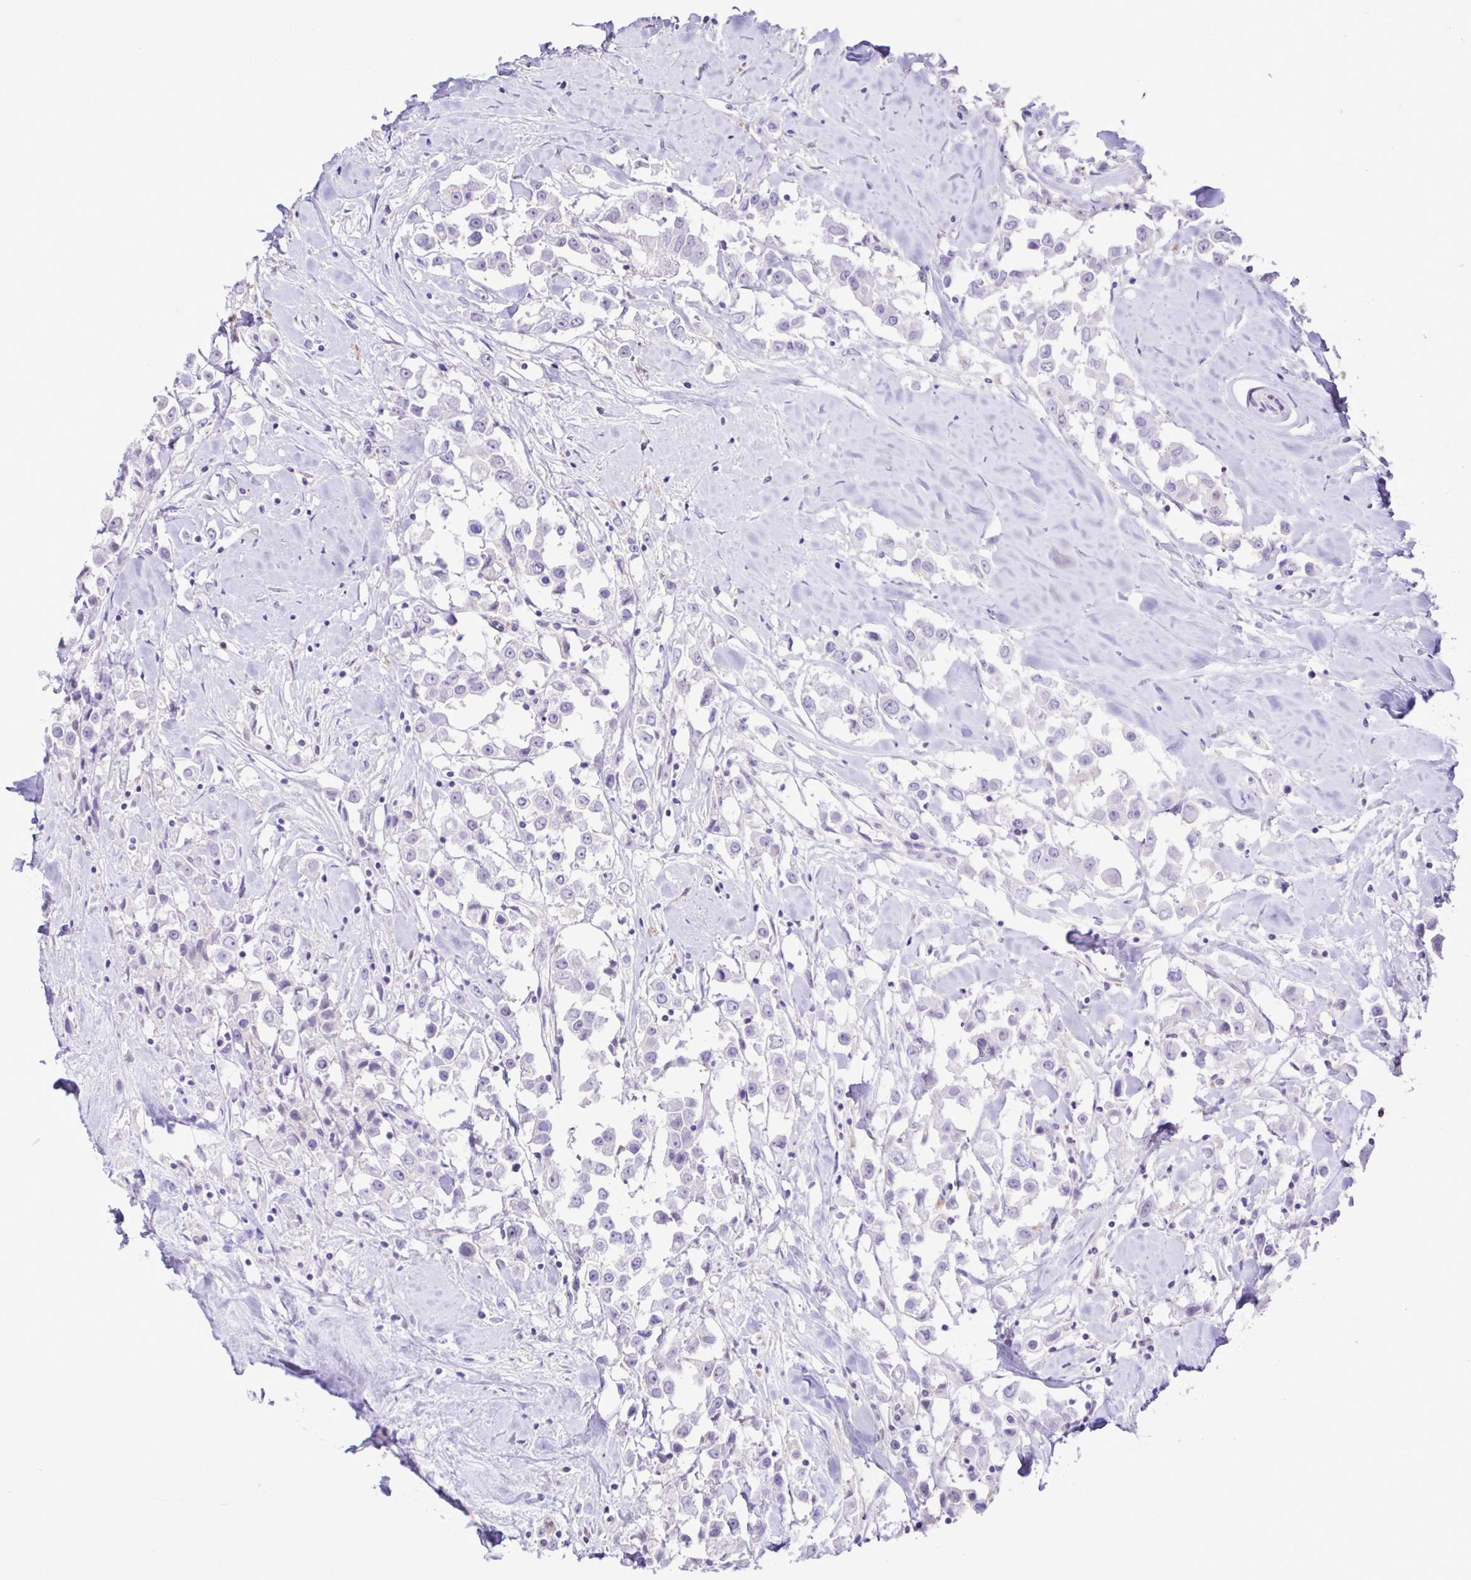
{"staining": {"intensity": "negative", "quantity": "none", "location": "none"}, "tissue": "breast cancer", "cell_type": "Tumor cells", "image_type": "cancer", "snomed": [{"axis": "morphology", "description": "Duct carcinoma"}, {"axis": "topography", "description": "Breast"}], "caption": "Tumor cells show no significant positivity in breast cancer (intraductal carcinoma).", "gene": "CYP17A1", "patient": {"sex": "female", "age": 61}}